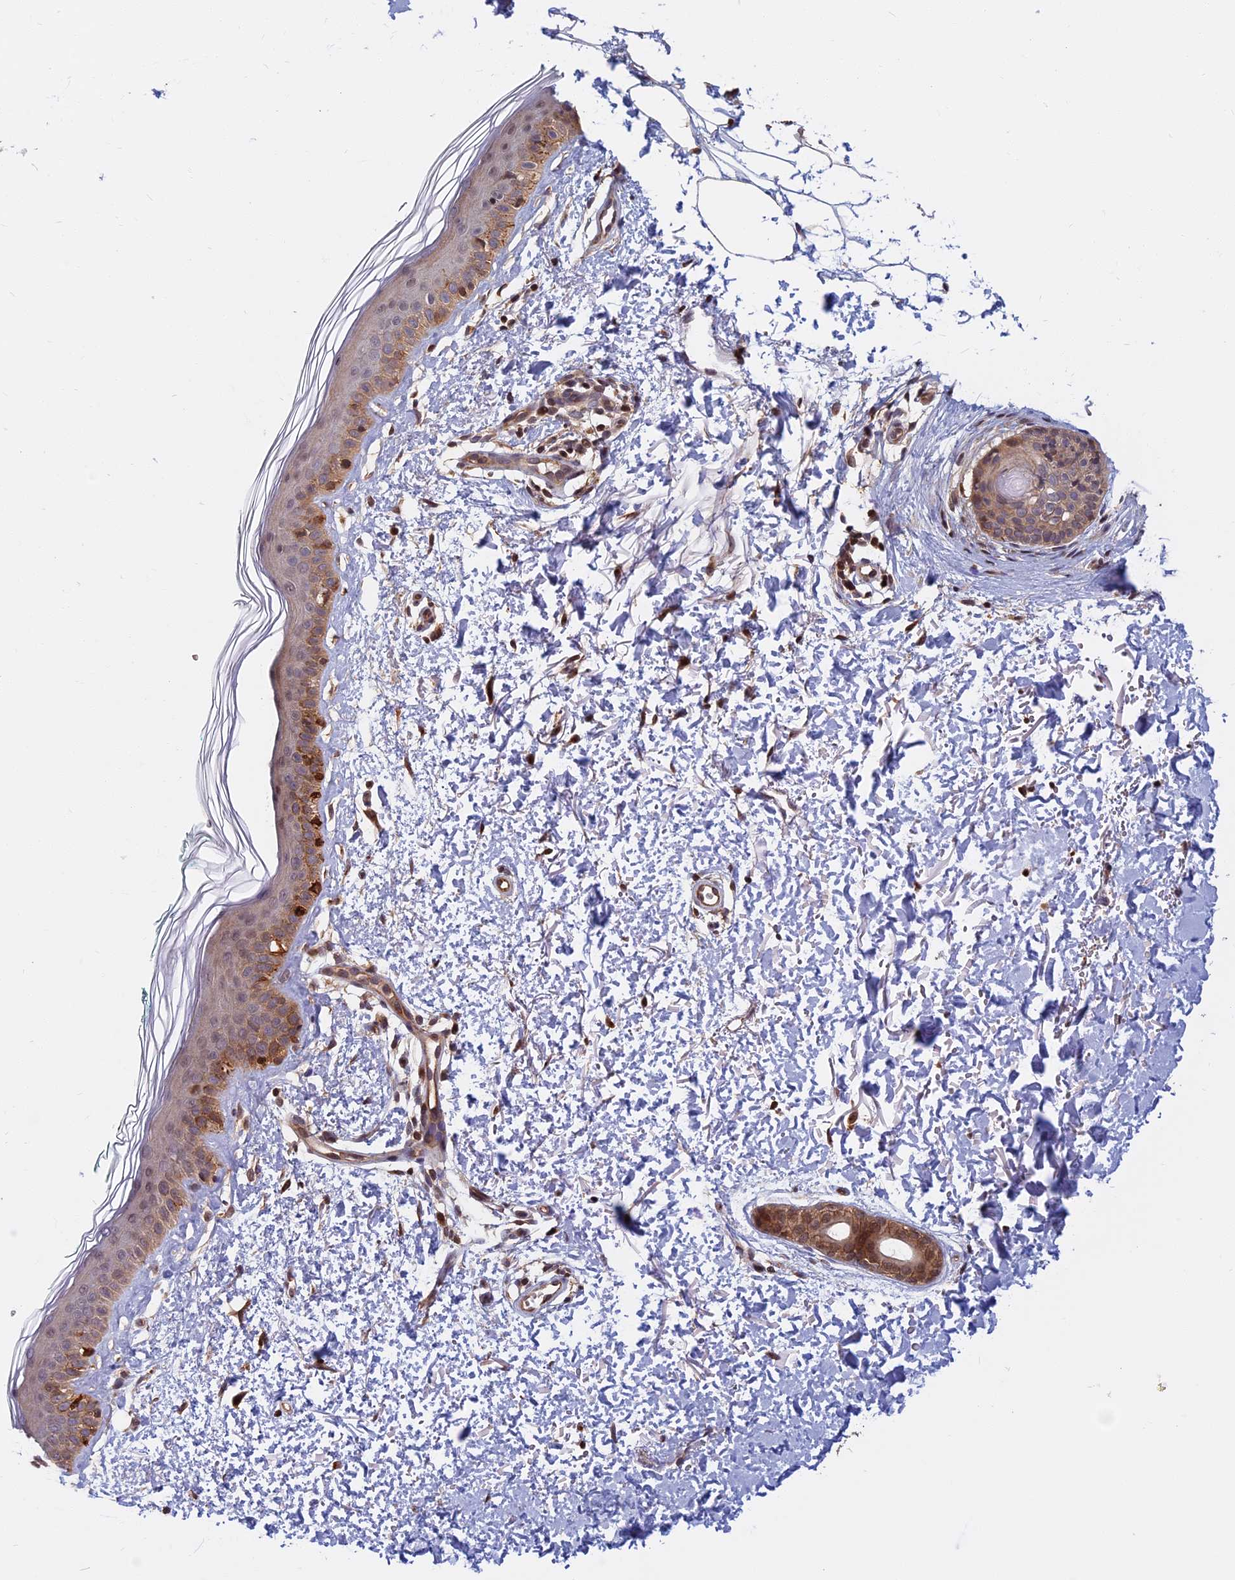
{"staining": {"intensity": "moderate", "quantity": ">75%", "location": "cytoplasmic/membranous,nuclear"}, "tissue": "skin", "cell_type": "Fibroblasts", "image_type": "normal", "snomed": [{"axis": "morphology", "description": "Normal tissue, NOS"}, {"axis": "topography", "description": "Skin"}], "caption": "IHC staining of unremarkable skin, which reveals medium levels of moderate cytoplasmic/membranous,nuclear staining in approximately >75% of fibroblasts indicating moderate cytoplasmic/membranous,nuclear protein positivity. The staining was performed using DAB (brown) for protein detection and nuclei were counterstained in hematoxylin (blue).", "gene": "CCDC113", "patient": {"sex": "male", "age": 66}}